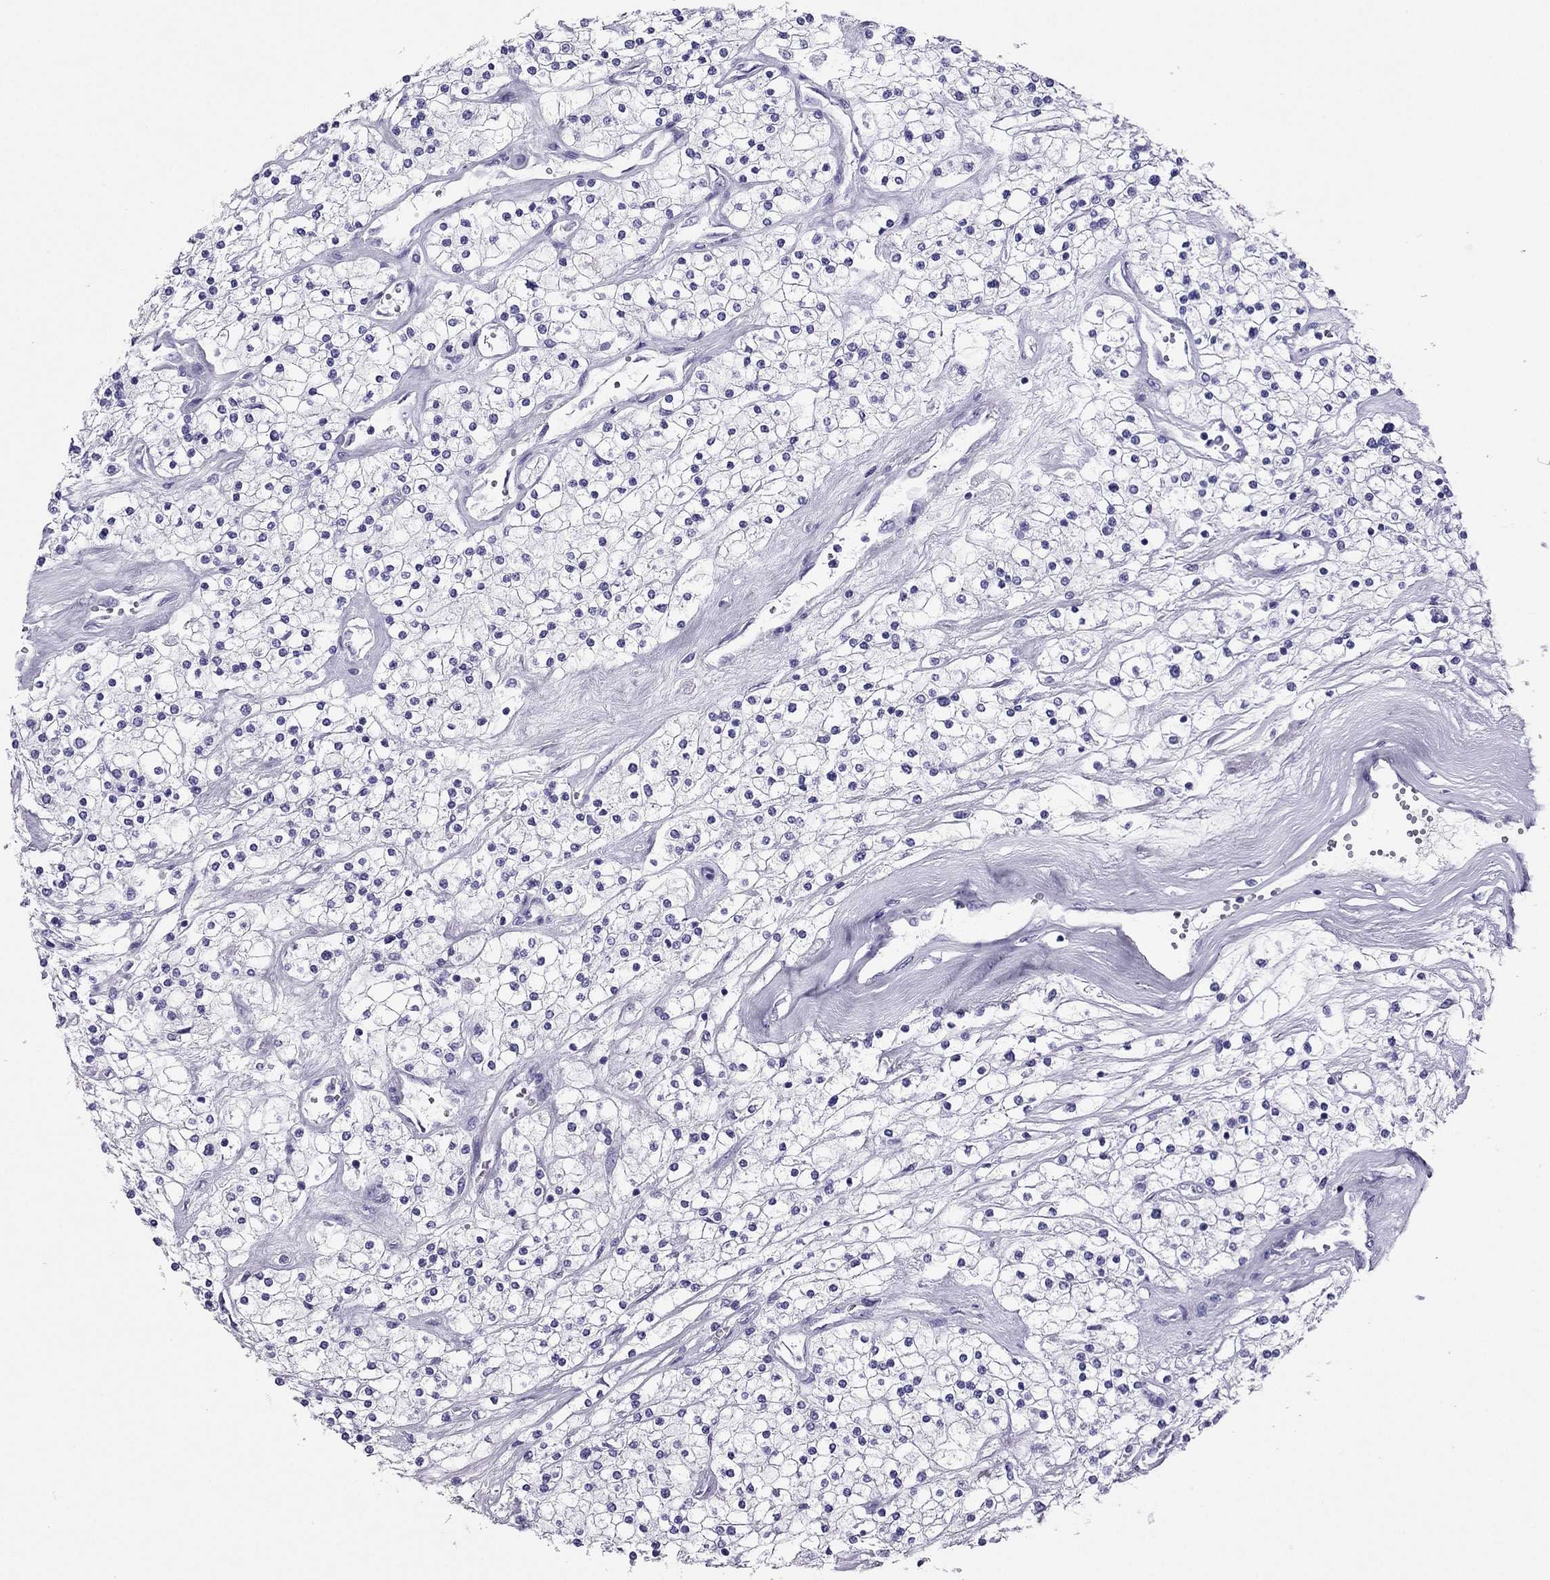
{"staining": {"intensity": "negative", "quantity": "none", "location": "none"}, "tissue": "renal cancer", "cell_type": "Tumor cells", "image_type": "cancer", "snomed": [{"axis": "morphology", "description": "Adenocarcinoma, NOS"}, {"axis": "topography", "description": "Kidney"}], "caption": "The image shows no staining of tumor cells in renal cancer.", "gene": "PDE6A", "patient": {"sex": "male", "age": 80}}